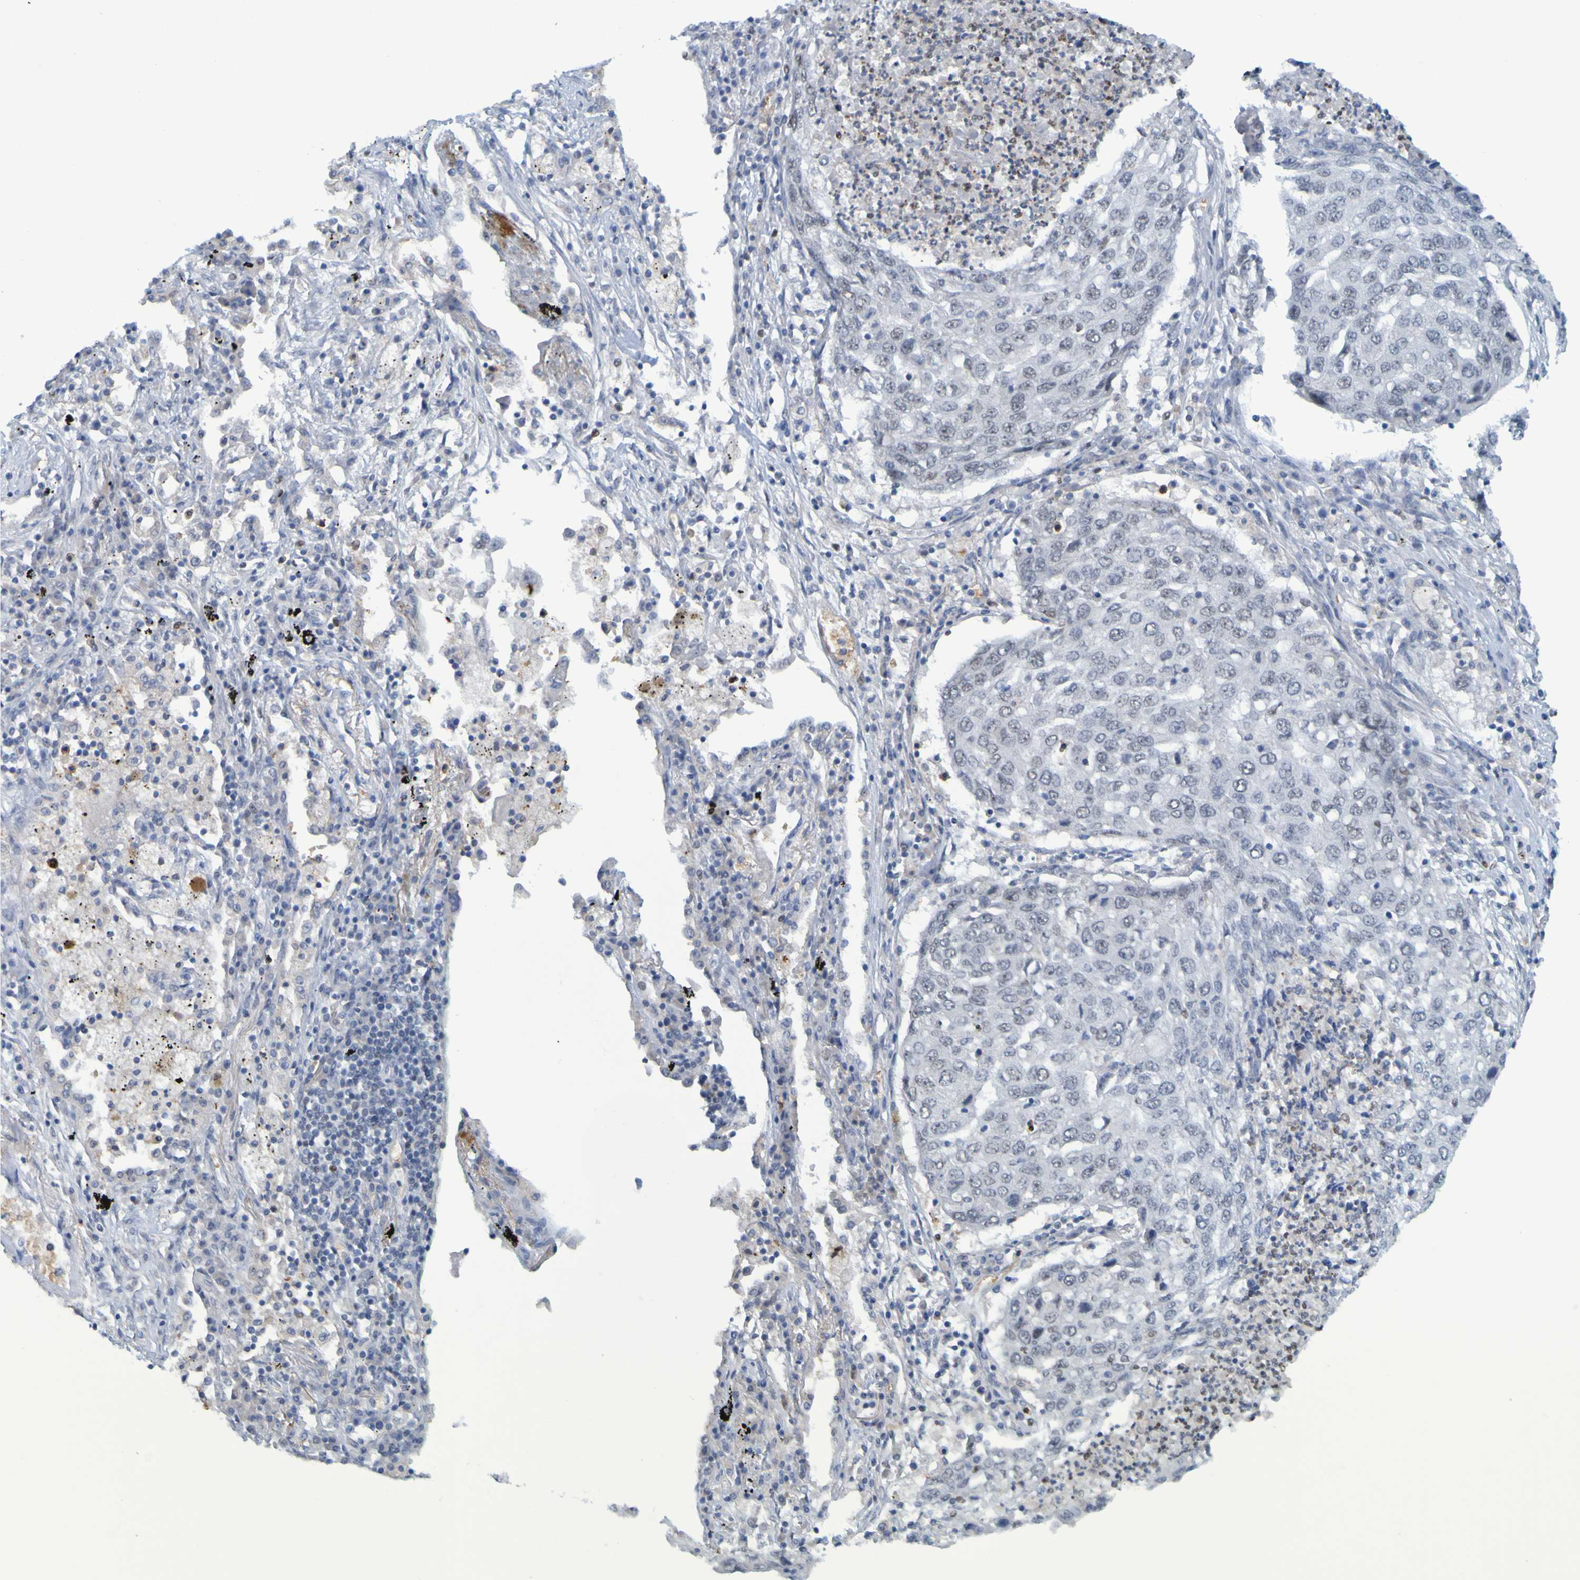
{"staining": {"intensity": "negative", "quantity": "none", "location": "none"}, "tissue": "lung cancer", "cell_type": "Tumor cells", "image_type": "cancer", "snomed": [{"axis": "morphology", "description": "Squamous cell carcinoma, NOS"}, {"axis": "topography", "description": "Lung"}], "caption": "The immunohistochemistry image has no significant positivity in tumor cells of lung cancer (squamous cell carcinoma) tissue.", "gene": "USP36", "patient": {"sex": "female", "age": 63}}